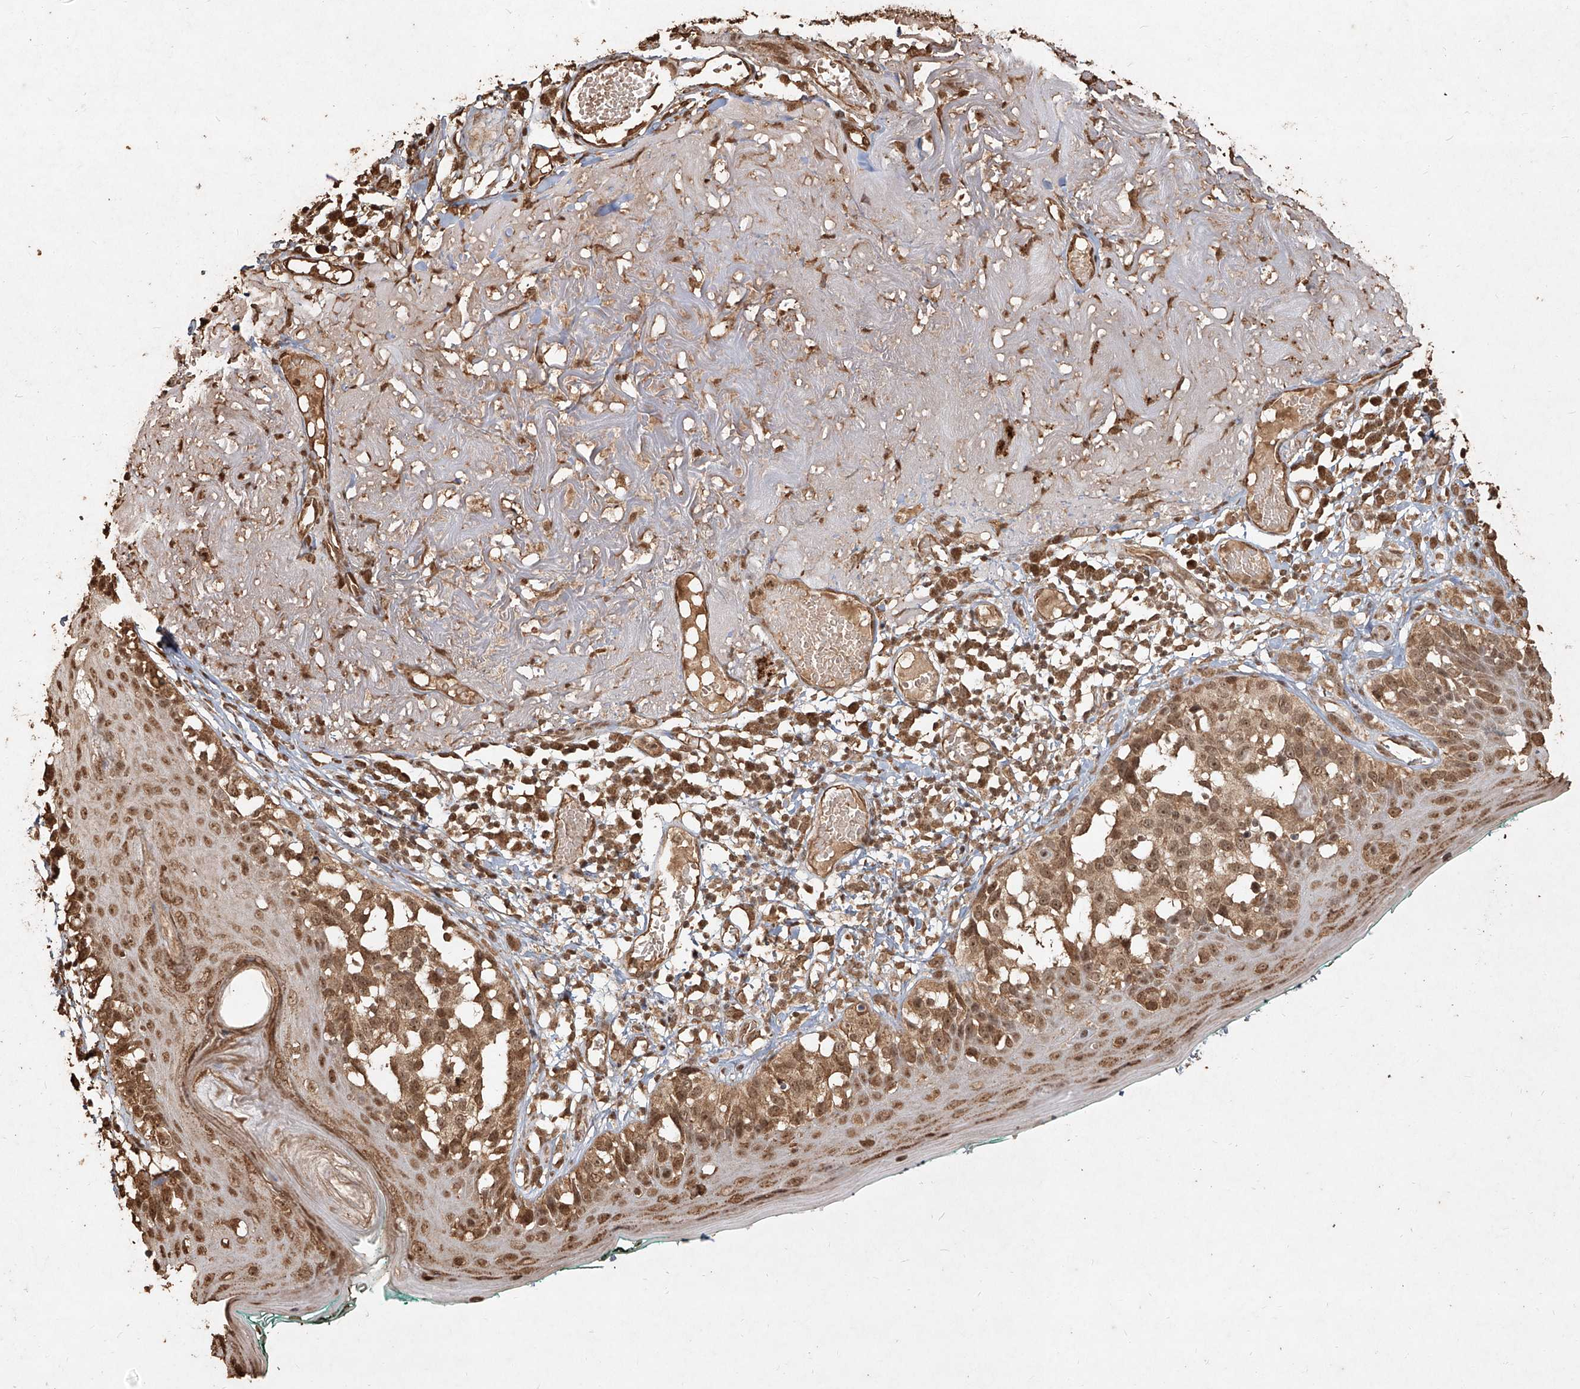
{"staining": {"intensity": "moderate", "quantity": ">75%", "location": "cytoplasmic/membranous,nuclear"}, "tissue": "melanoma", "cell_type": "Tumor cells", "image_type": "cancer", "snomed": [{"axis": "morphology", "description": "Malignant melanoma in situ"}, {"axis": "morphology", "description": "Malignant melanoma, NOS"}, {"axis": "topography", "description": "Skin"}], "caption": "Immunohistochemical staining of malignant melanoma in situ demonstrates medium levels of moderate cytoplasmic/membranous and nuclear protein positivity in about >75% of tumor cells.", "gene": "UBE2K", "patient": {"sex": "female", "age": 88}}